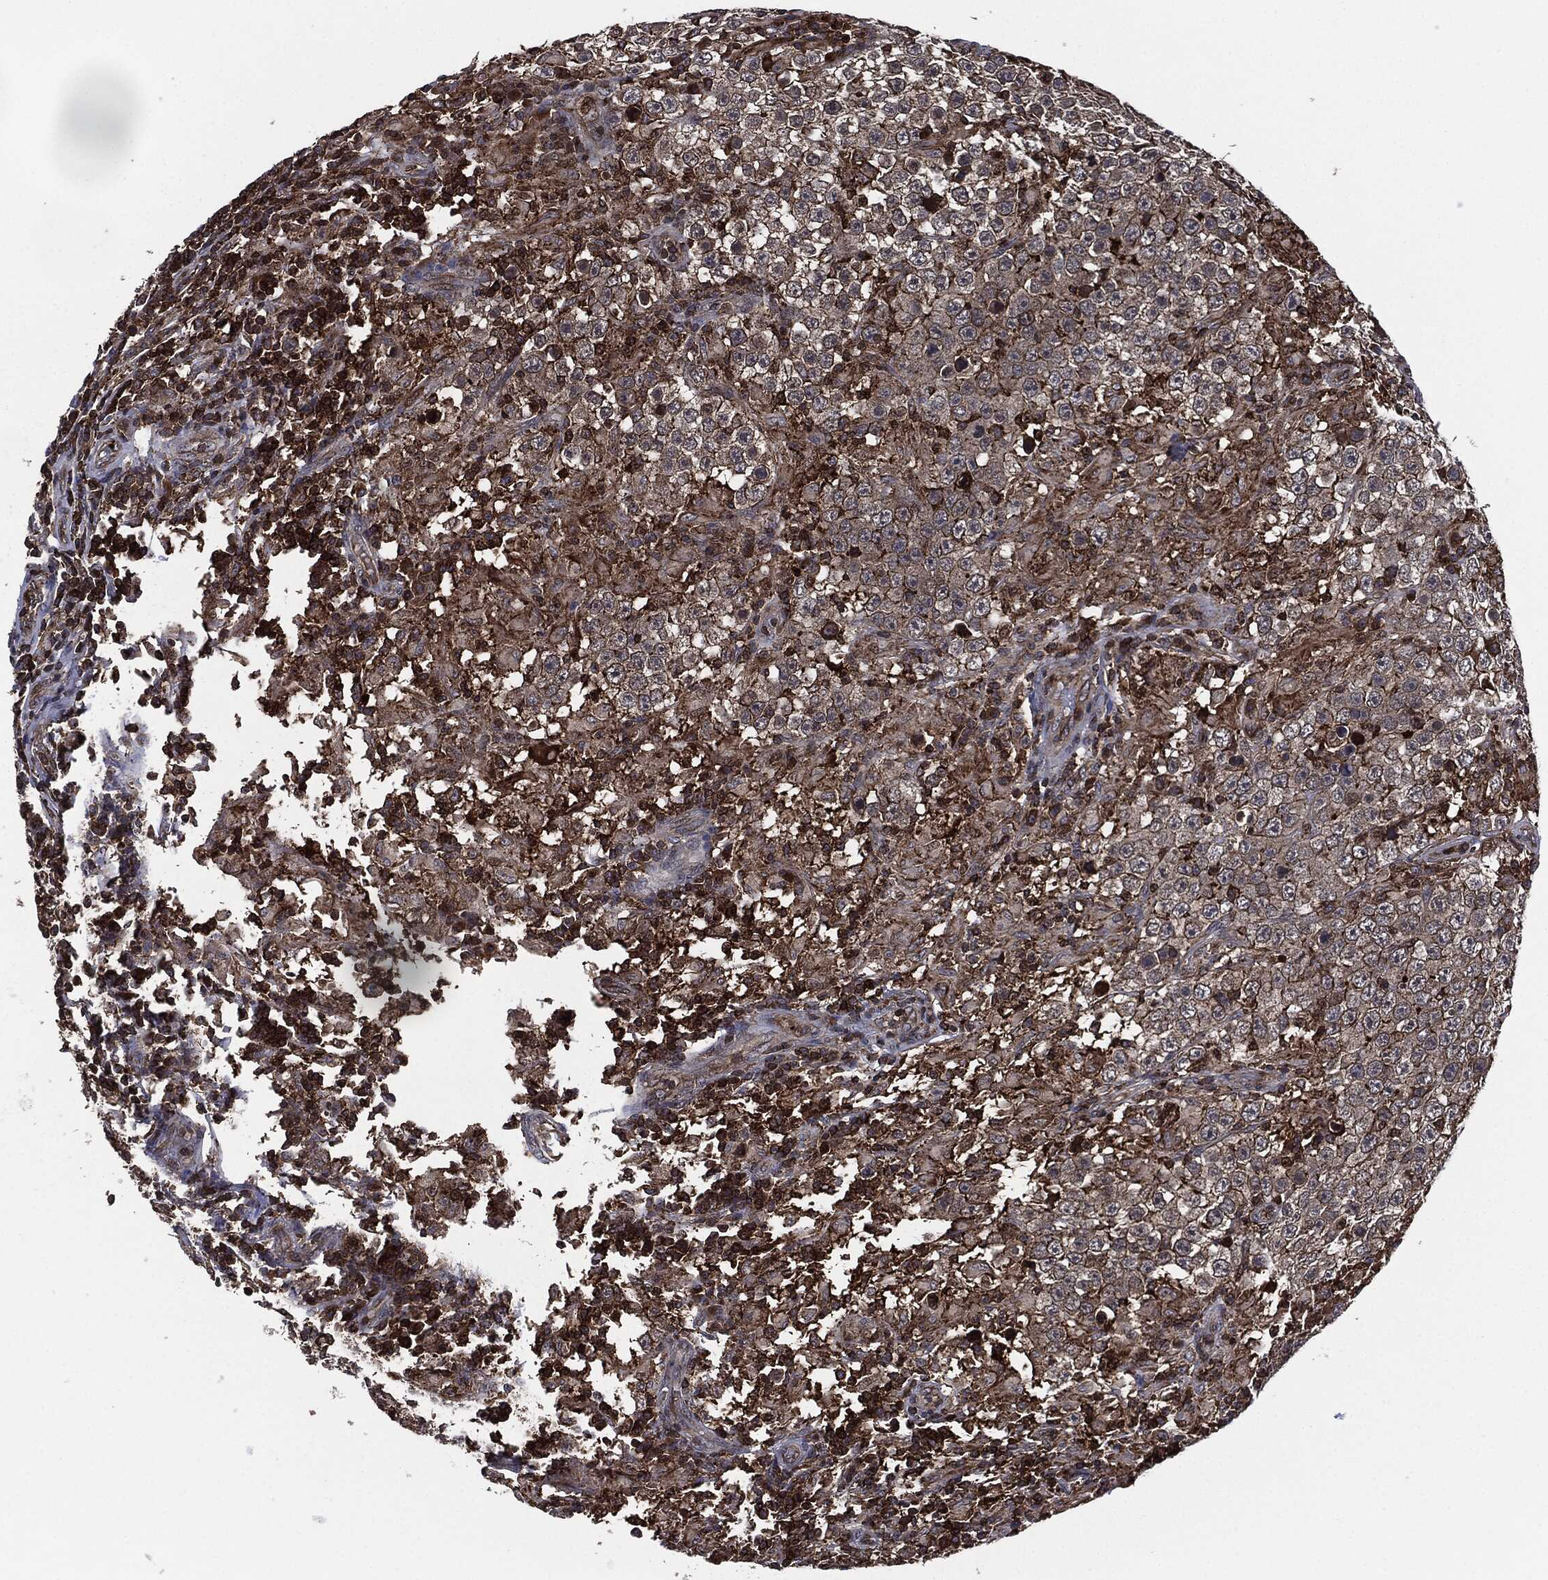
{"staining": {"intensity": "moderate", "quantity": "<25%", "location": "cytoplasmic/membranous"}, "tissue": "testis cancer", "cell_type": "Tumor cells", "image_type": "cancer", "snomed": [{"axis": "morphology", "description": "Seminoma, NOS"}, {"axis": "morphology", "description": "Carcinoma, Embryonal, NOS"}, {"axis": "topography", "description": "Testis"}], "caption": "IHC photomicrograph of human testis embryonal carcinoma stained for a protein (brown), which exhibits low levels of moderate cytoplasmic/membranous staining in approximately <25% of tumor cells.", "gene": "UBR1", "patient": {"sex": "male", "age": 41}}